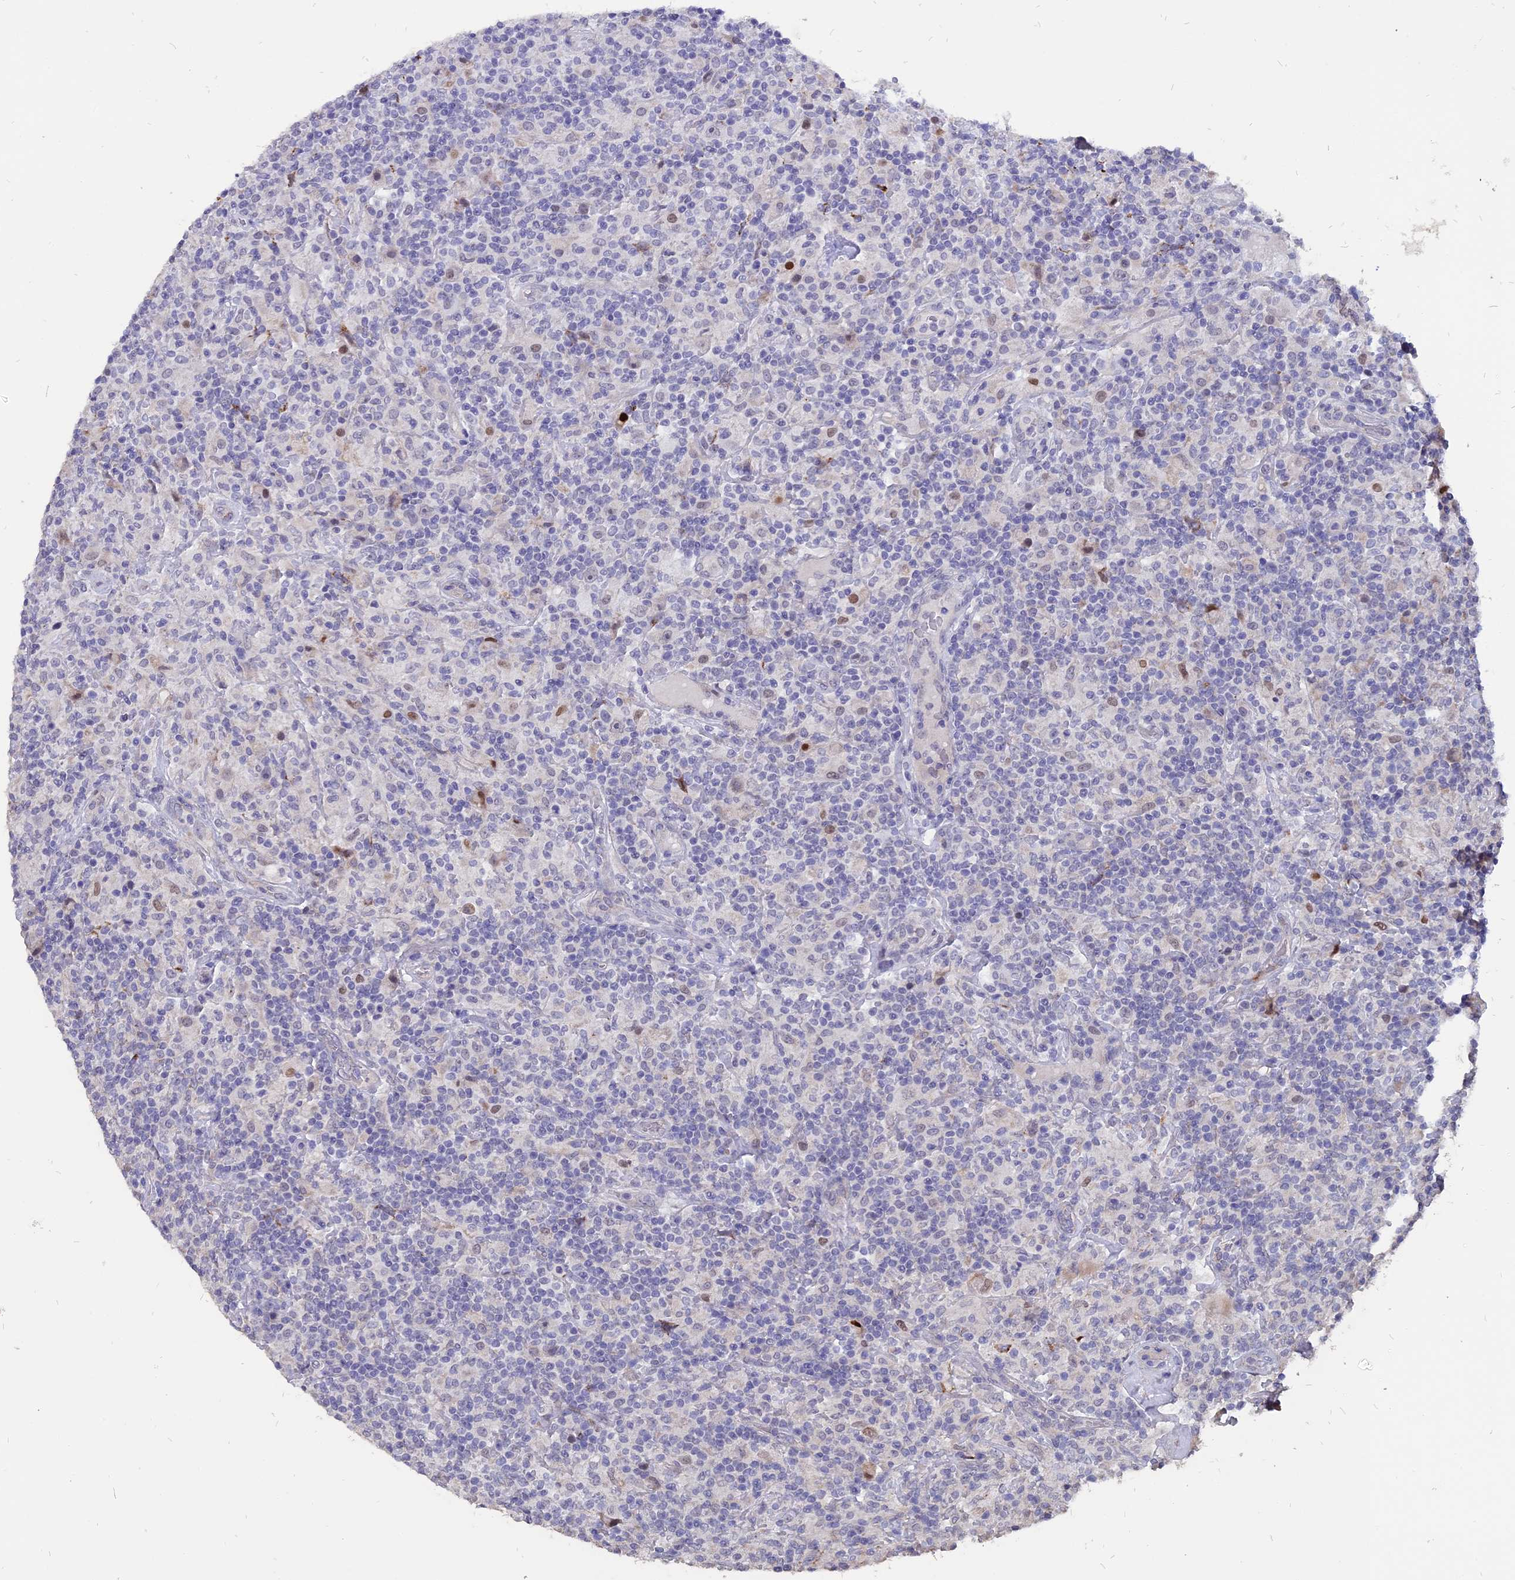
{"staining": {"intensity": "negative", "quantity": "none", "location": "none"}, "tissue": "lymphoma", "cell_type": "Tumor cells", "image_type": "cancer", "snomed": [{"axis": "morphology", "description": "Hodgkin's disease, NOS"}, {"axis": "topography", "description": "Lymph node"}], "caption": "A high-resolution photomicrograph shows immunohistochemistry (IHC) staining of Hodgkin's disease, which exhibits no significant positivity in tumor cells. (DAB IHC with hematoxylin counter stain).", "gene": "TMEM263", "patient": {"sex": "male", "age": 70}}